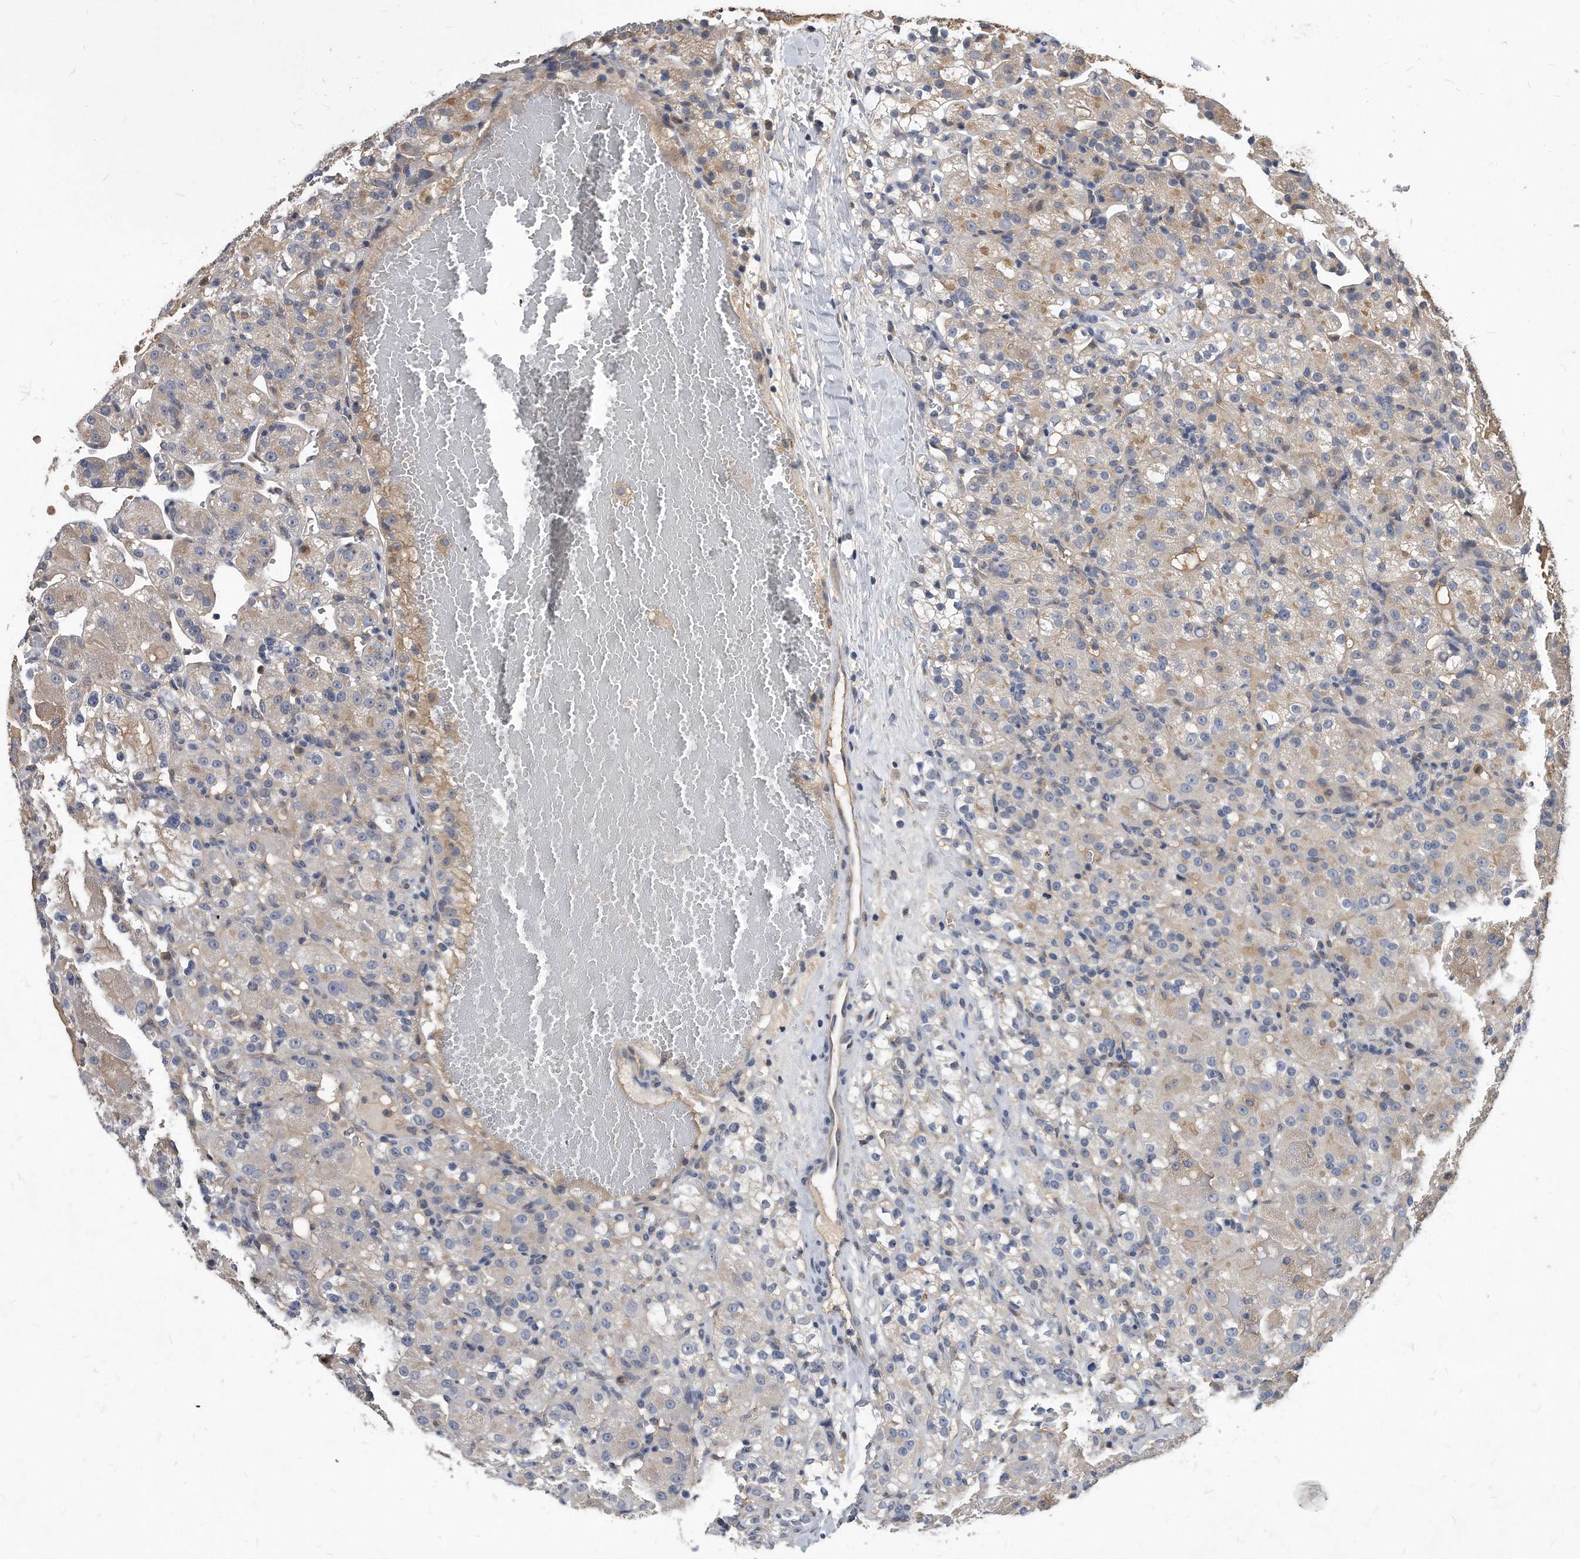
{"staining": {"intensity": "weak", "quantity": "25%-75%", "location": "cytoplasmic/membranous"}, "tissue": "renal cancer", "cell_type": "Tumor cells", "image_type": "cancer", "snomed": [{"axis": "morphology", "description": "Normal tissue, NOS"}, {"axis": "morphology", "description": "Adenocarcinoma, NOS"}, {"axis": "topography", "description": "Kidney"}], "caption": "A low amount of weak cytoplasmic/membranous staining is appreciated in approximately 25%-75% of tumor cells in renal cancer (adenocarcinoma) tissue. The staining was performed using DAB (3,3'-diaminobenzidine) to visualize the protein expression in brown, while the nuclei were stained in blue with hematoxylin (Magnification: 20x).", "gene": "HOMER3", "patient": {"sex": "male", "age": 61}}